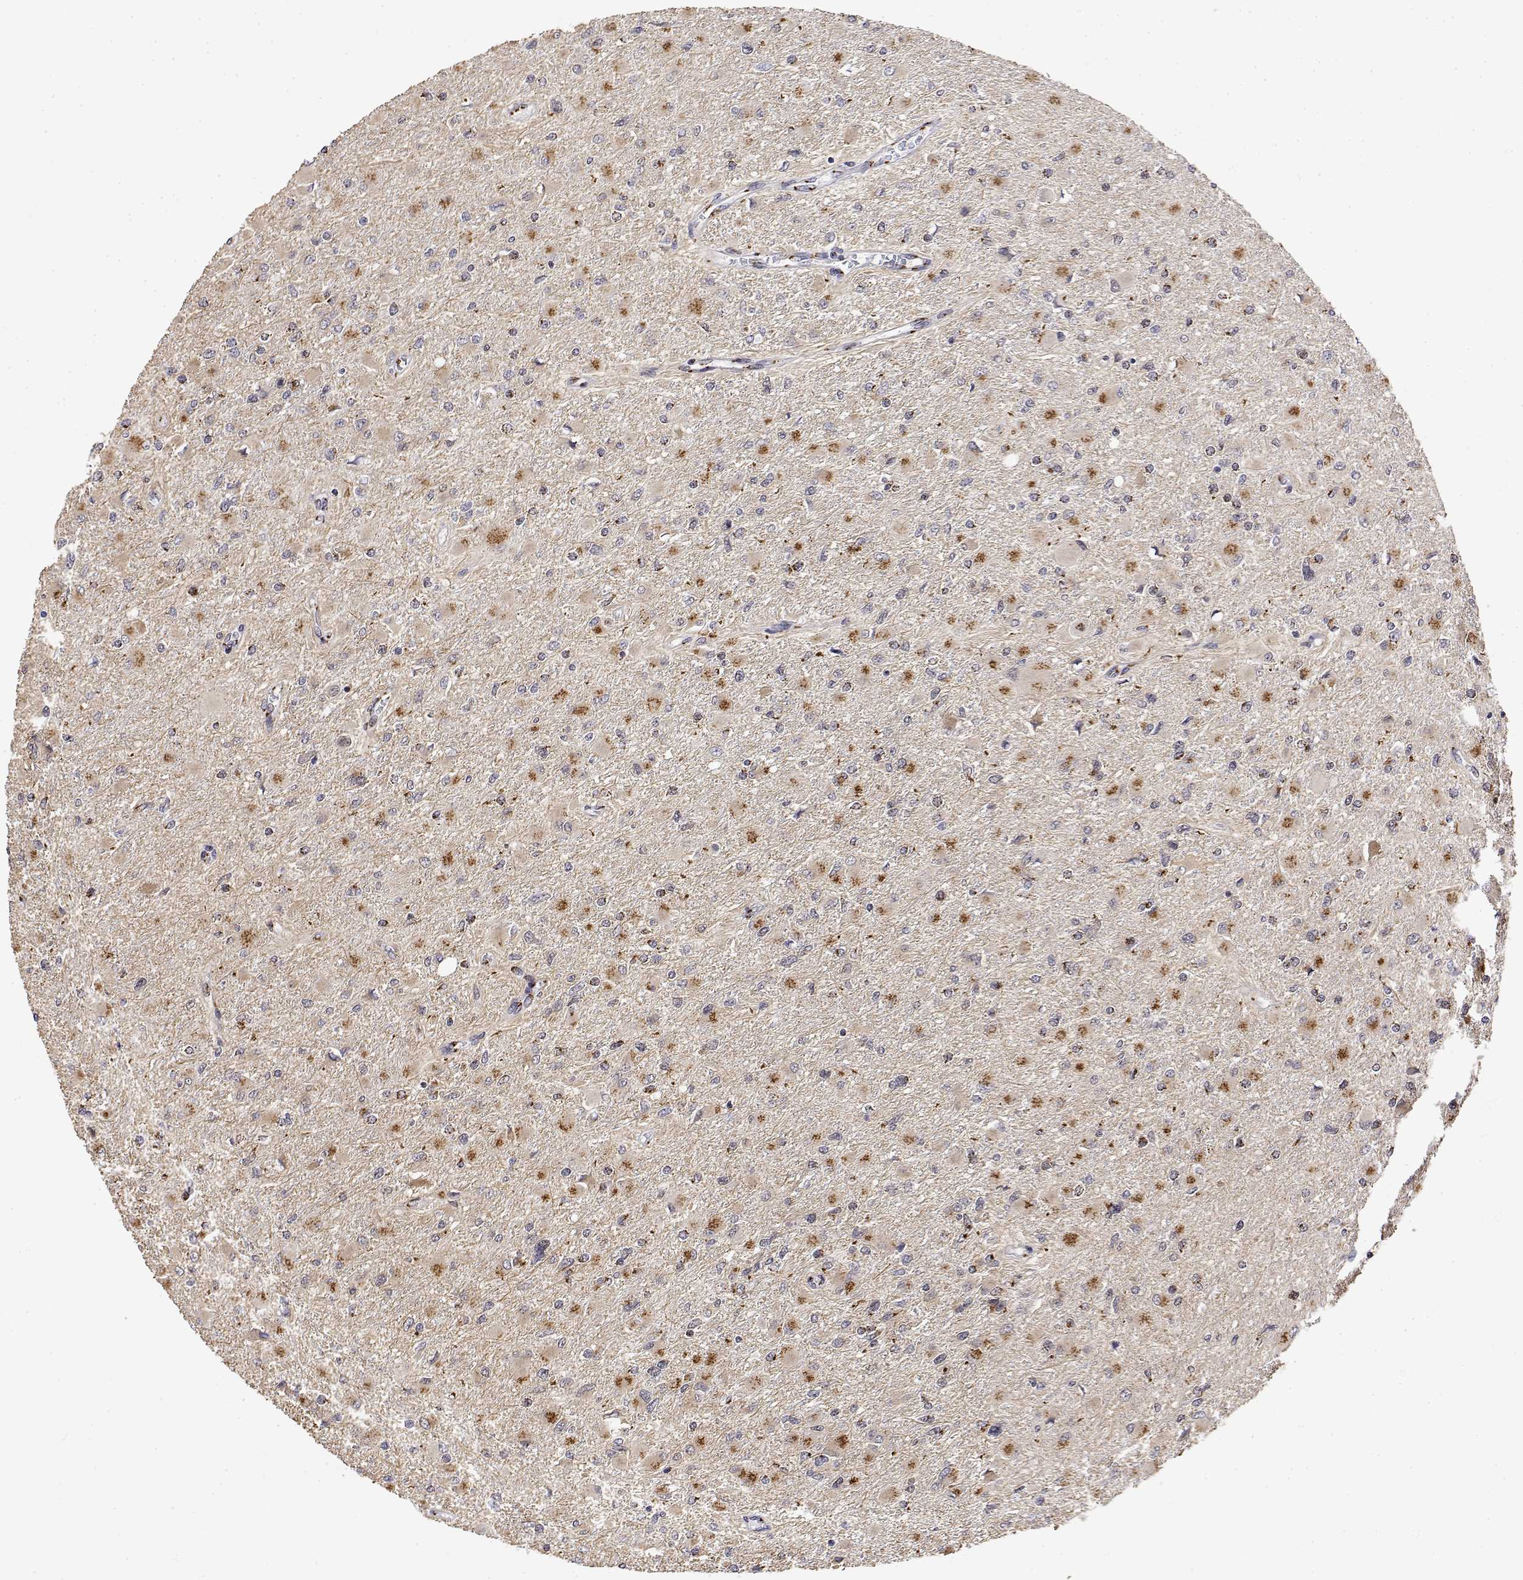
{"staining": {"intensity": "strong", "quantity": "25%-75%", "location": "cytoplasmic/membranous"}, "tissue": "glioma", "cell_type": "Tumor cells", "image_type": "cancer", "snomed": [{"axis": "morphology", "description": "Glioma, malignant, High grade"}, {"axis": "topography", "description": "Cerebral cortex"}], "caption": "Tumor cells exhibit high levels of strong cytoplasmic/membranous positivity in about 25%-75% of cells in human glioma. (IHC, brightfield microscopy, high magnification).", "gene": "YIPF3", "patient": {"sex": "female", "age": 36}}